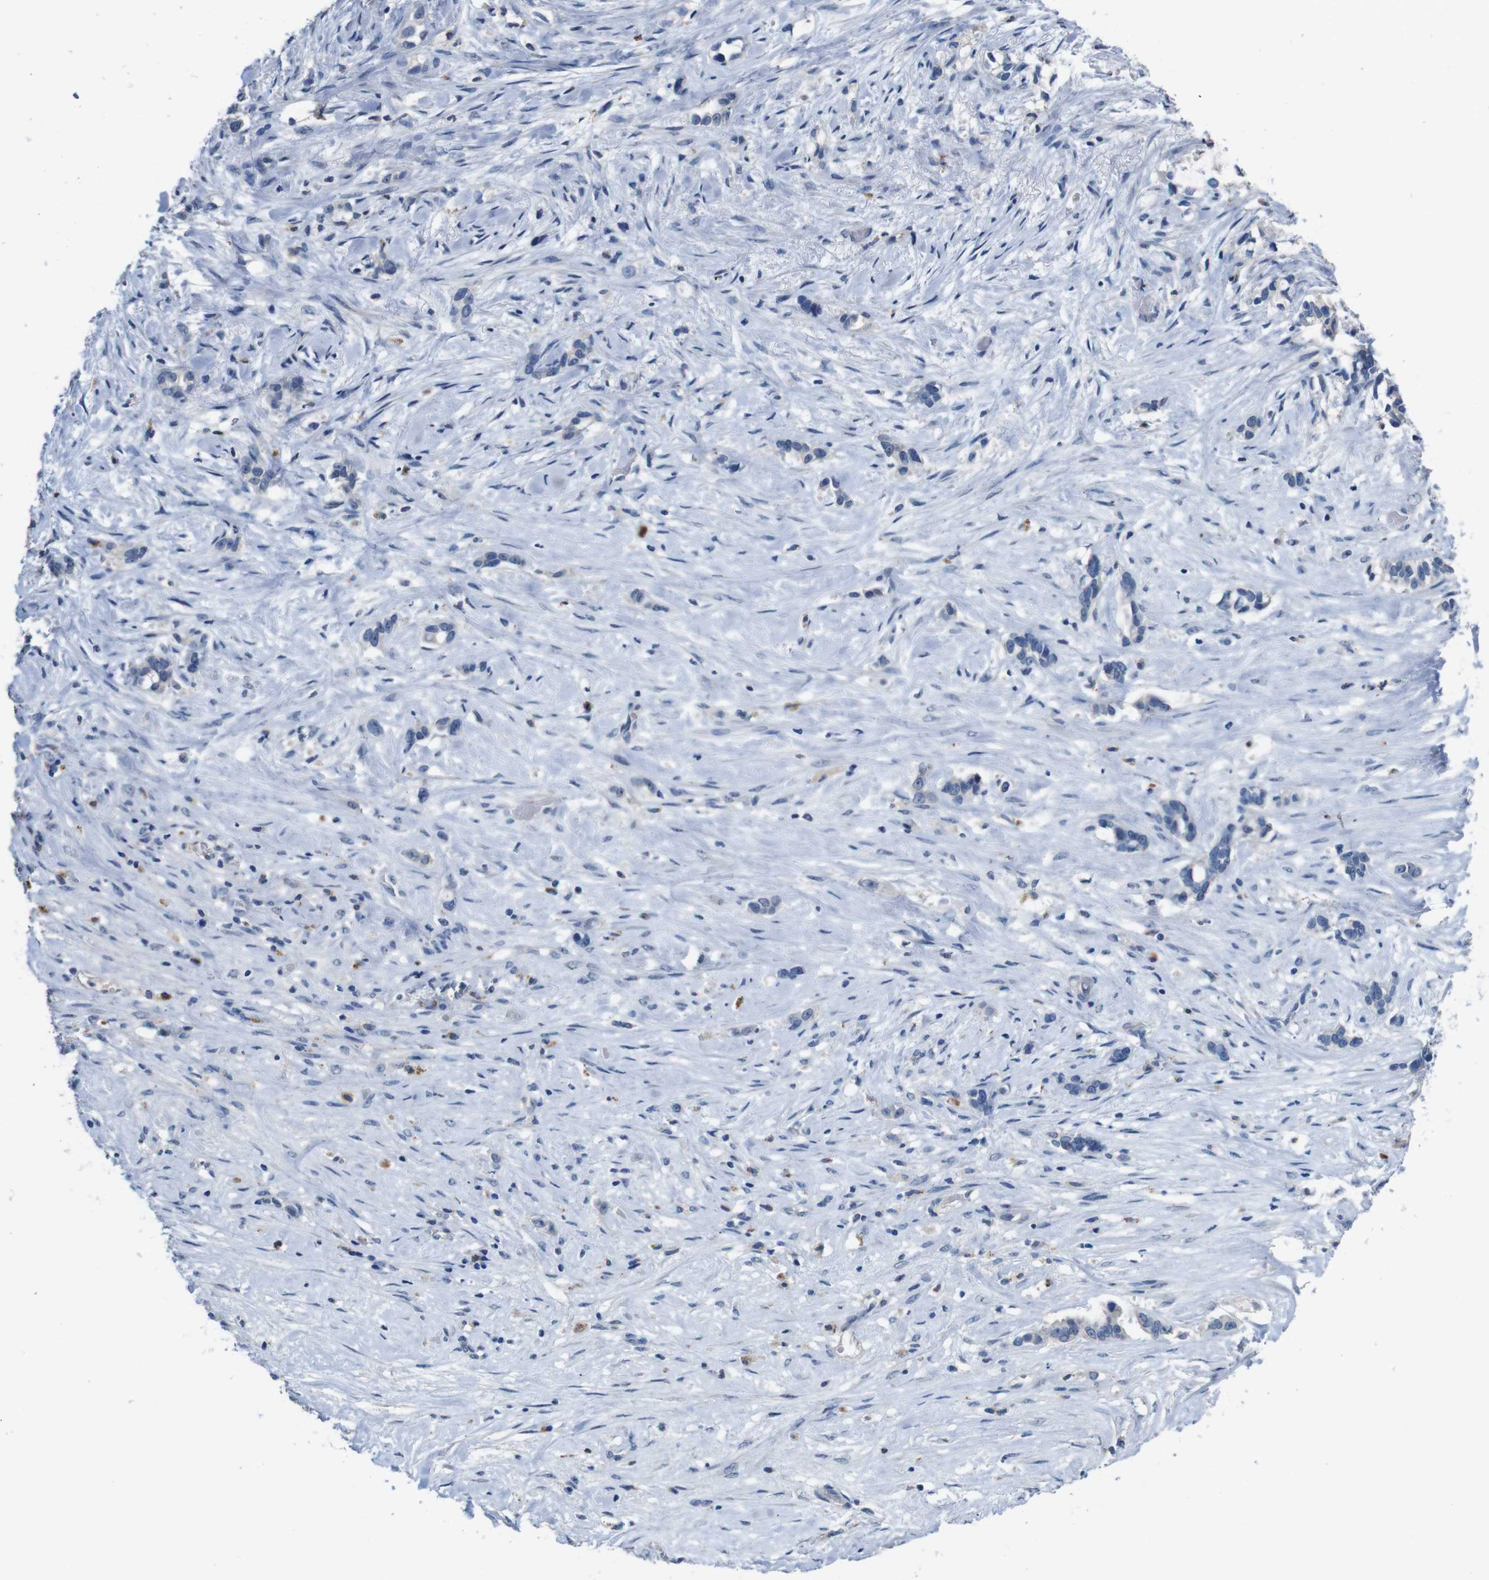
{"staining": {"intensity": "negative", "quantity": "none", "location": "none"}, "tissue": "liver cancer", "cell_type": "Tumor cells", "image_type": "cancer", "snomed": [{"axis": "morphology", "description": "Cholangiocarcinoma"}, {"axis": "topography", "description": "Liver"}], "caption": "A high-resolution photomicrograph shows IHC staining of cholangiocarcinoma (liver), which displays no significant positivity in tumor cells. (IHC, brightfield microscopy, high magnification).", "gene": "SLC2A8", "patient": {"sex": "female", "age": 65}}